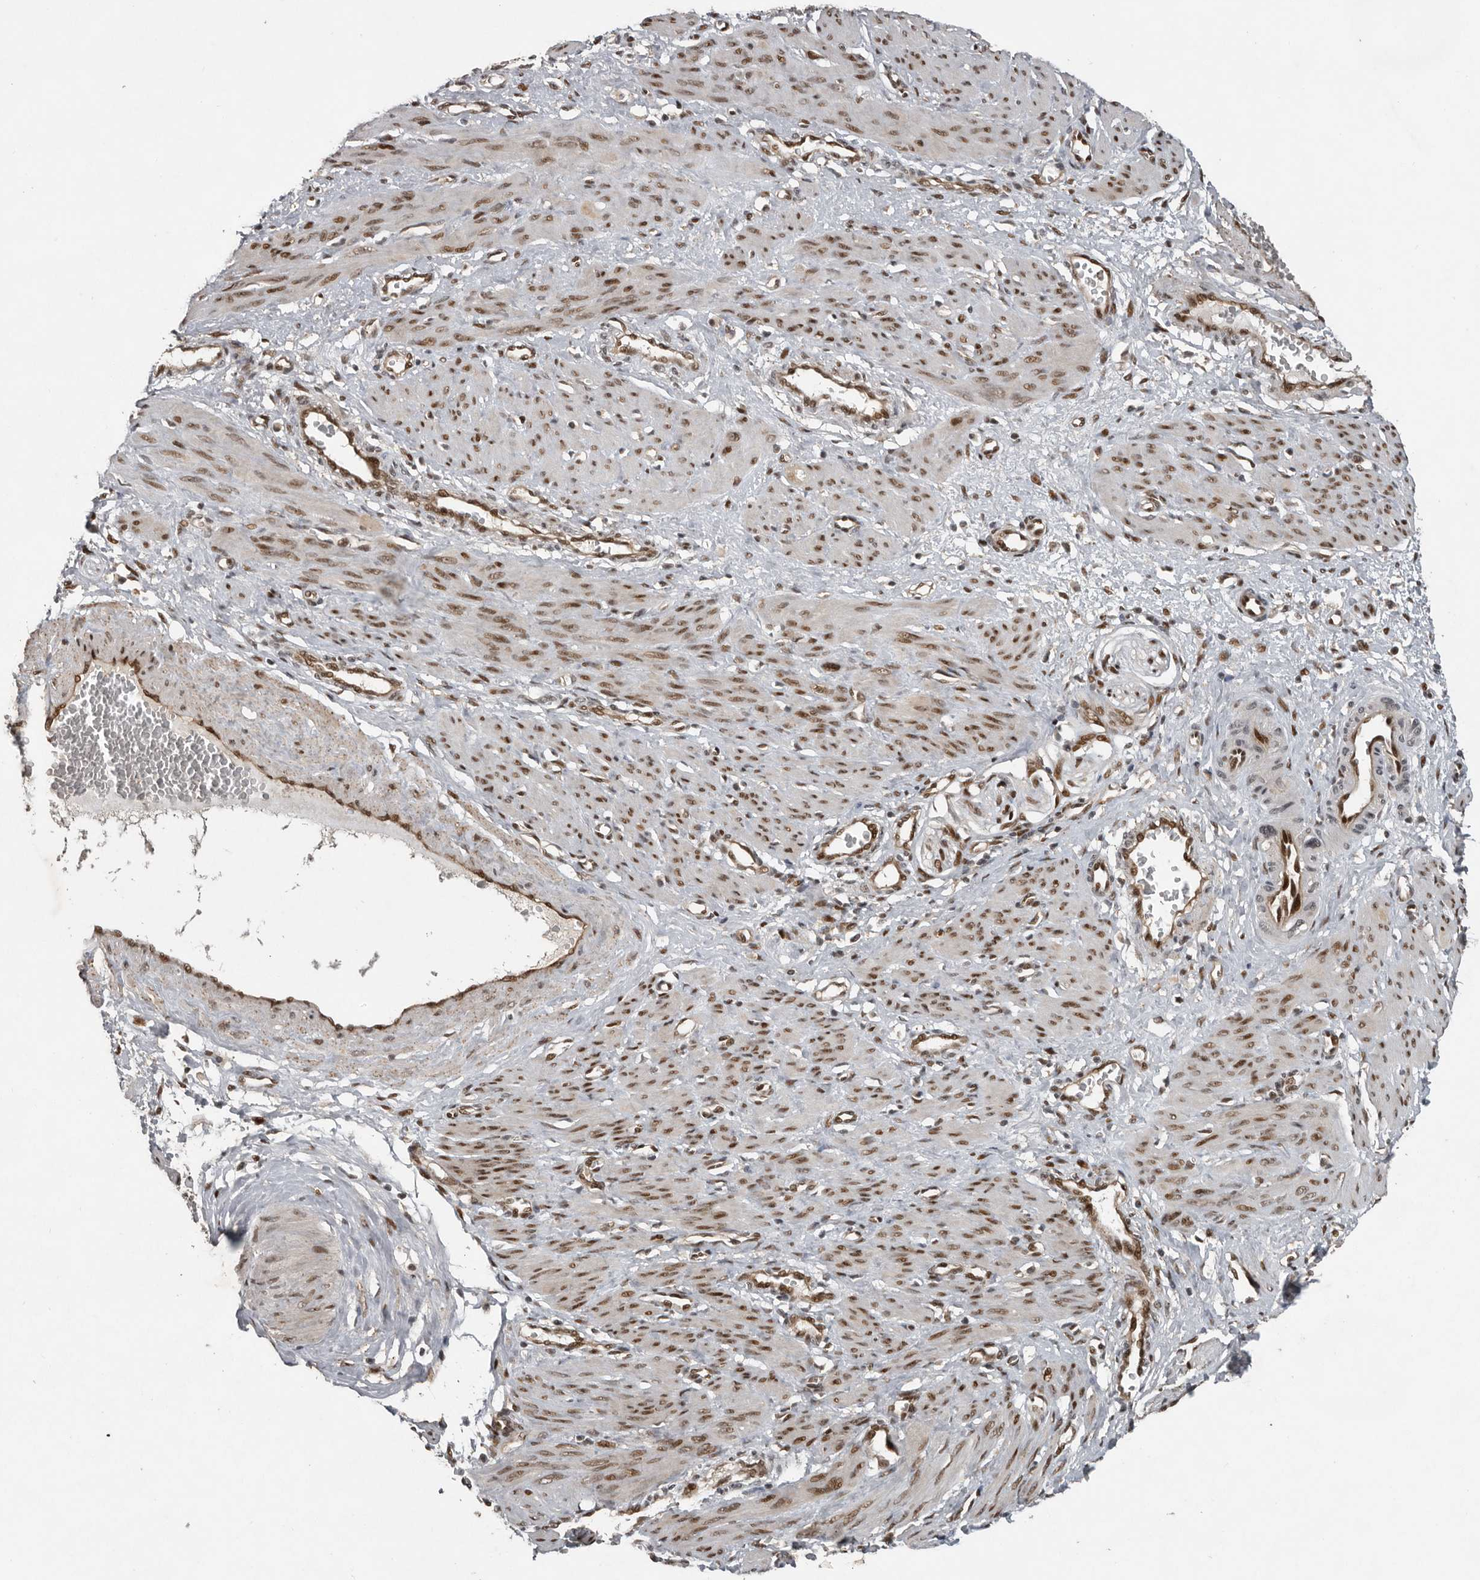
{"staining": {"intensity": "moderate", "quantity": ">75%", "location": "nuclear"}, "tissue": "smooth muscle", "cell_type": "Smooth muscle cells", "image_type": "normal", "snomed": [{"axis": "morphology", "description": "Normal tissue, NOS"}, {"axis": "topography", "description": "Endometrium"}], "caption": "Protein expression analysis of unremarkable smooth muscle reveals moderate nuclear staining in approximately >75% of smooth muscle cells. (DAB = brown stain, brightfield microscopy at high magnification).", "gene": "CDC27", "patient": {"sex": "female", "age": 33}}